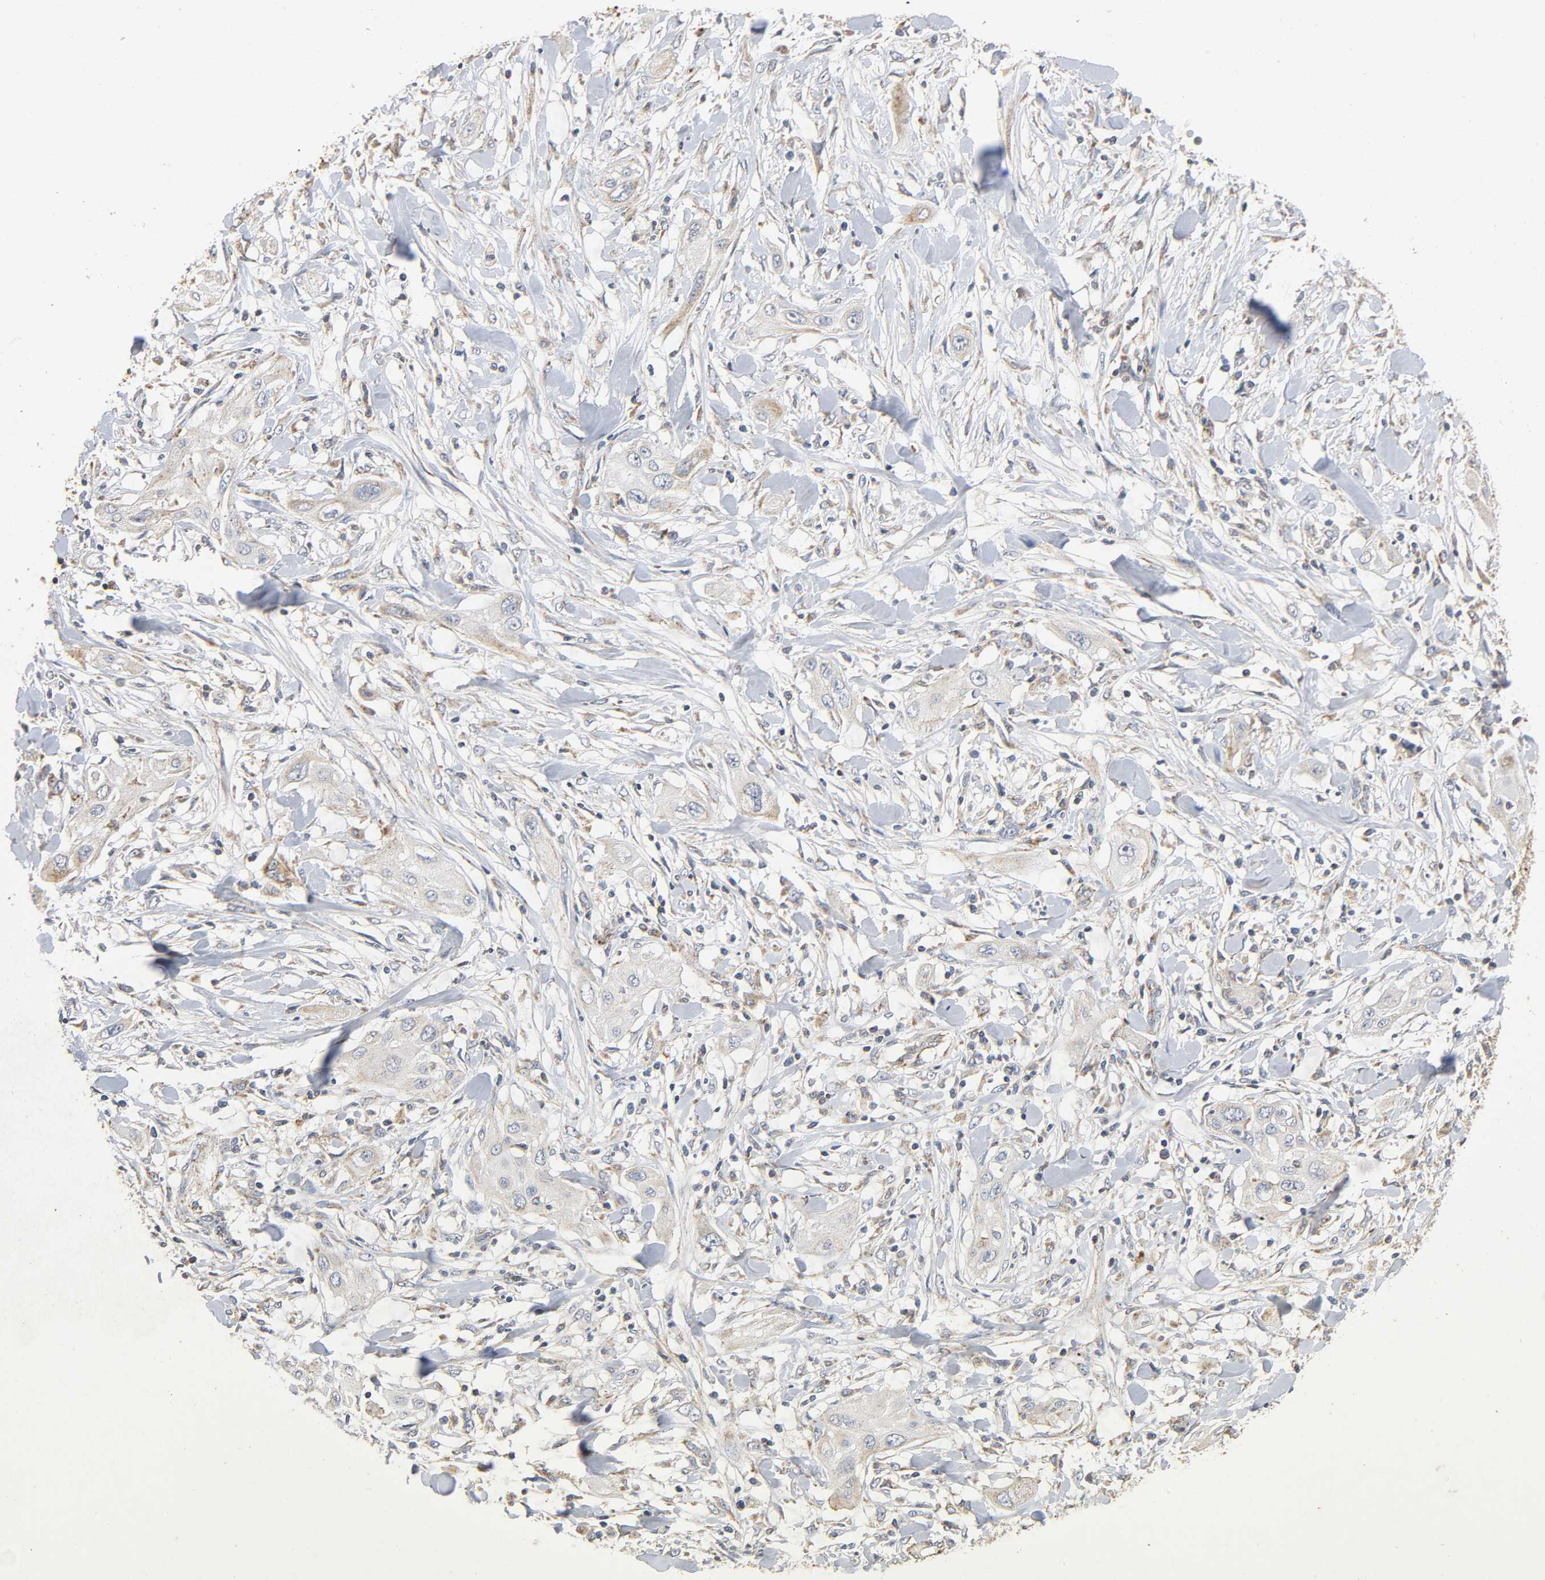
{"staining": {"intensity": "weak", "quantity": "<25%", "location": "cytoplasmic/membranous"}, "tissue": "lung cancer", "cell_type": "Tumor cells", "image_type": "cancer", "snomed": [{"axis": "morphology", "description": "Squamous cell carcinoma, NOS"}, {"axis": "topography", "description": "Lung"}], "caption": "Photomicrograph shows no significant protein staining in tumor cells of lung cancer (squamous cell carcinoma).", "gene": "NDUFS3", "patient": {"sex": "female", "age": 47}}